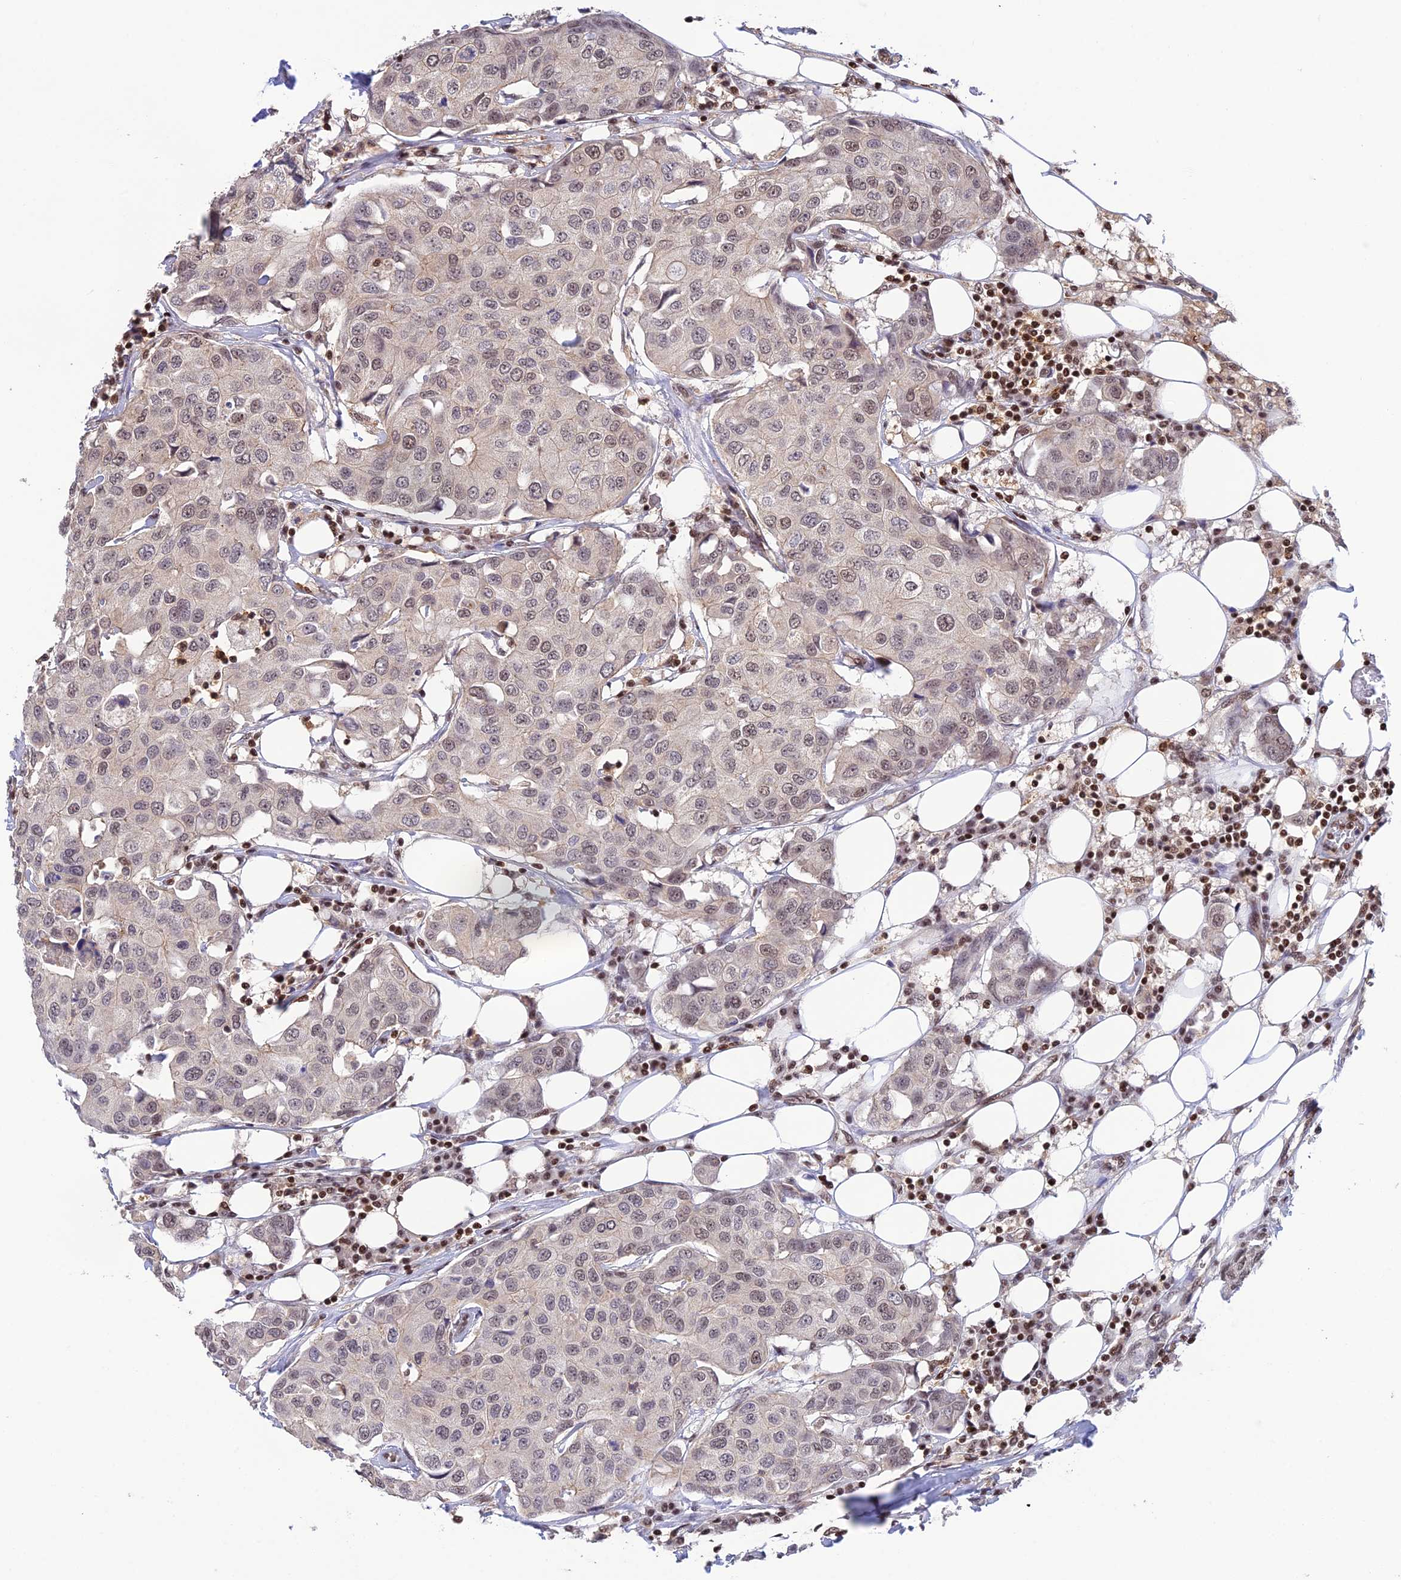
{"staining": {"intensity": "weak", "quantity": "25%-75%", "location": "nuclear"}, "tissue": "breast cancer", "cell_type": "Tumor cells", "image_type": "cancer", "snomed": [{"axis": "morphology", "description": "Duct carcinoma"}, {"axis": "topography", "description": "Breast"}], "caption": "Protein expression analysis of breast cancer shows weak nuclear expression in about 25%-75% of tumor cells.", "gene": "THAP11", "patient": {"sex": "female", "age": 80}}